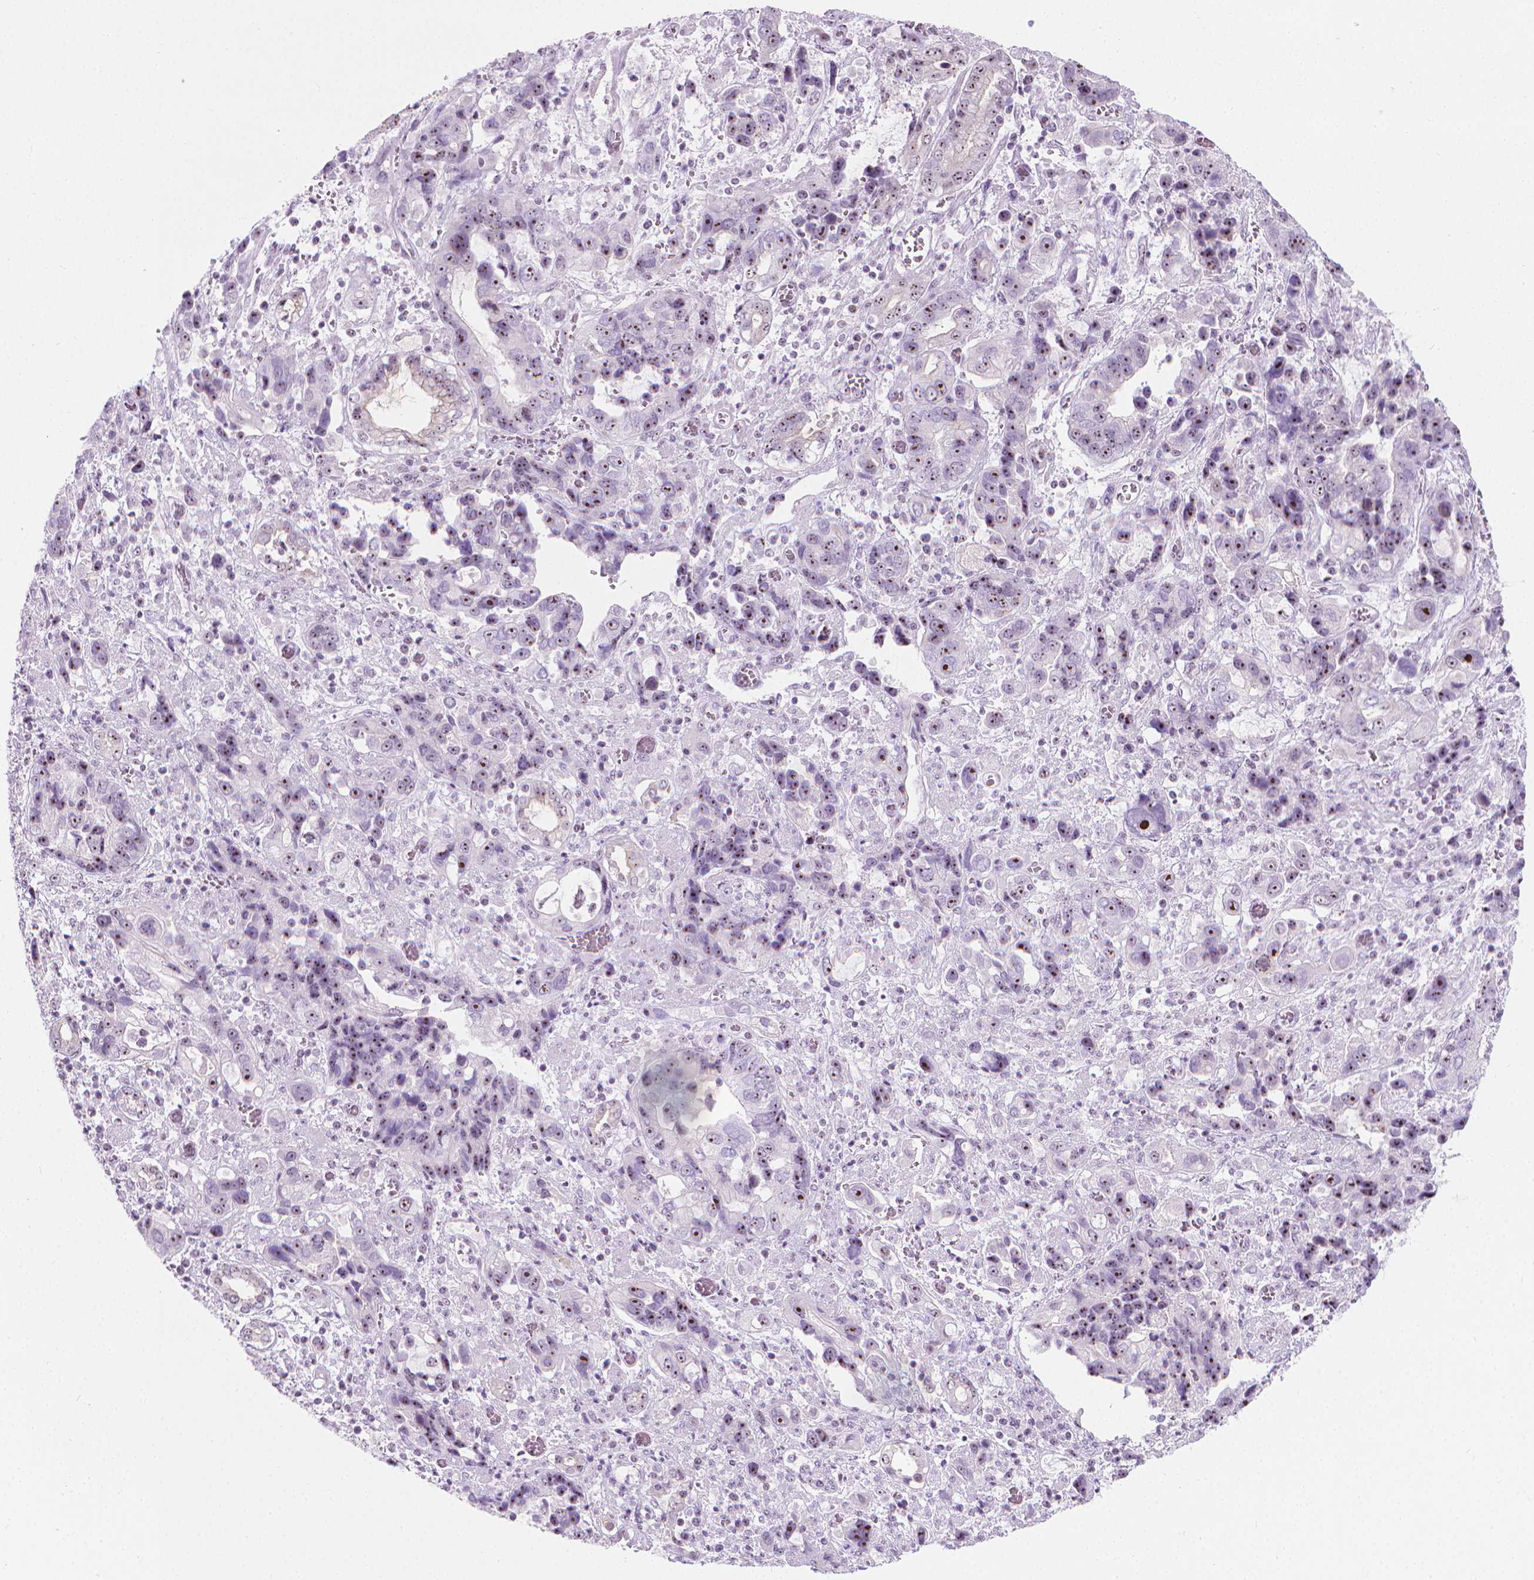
{"staining": {"intensity": "moderate", "quantity": "25%-75%", "location": "nuclear"}, "tissue": "stomach cancer", "cell_type": "Tumor cells", "image_type": "cancer", "snomed": [{"axis": "morphology", "description": "Adenocarcinoma, NOS"}, {"axis": "topography", "description": "Stomach, upper"}], "caption": "Protein expression analysis of human adenocarcinoma (stomach) reveals moderate nuclear staining in about 25%-75% of tumor cells.", "gene": "NOL7", "patient": {"sex": "female", "age": 81}}